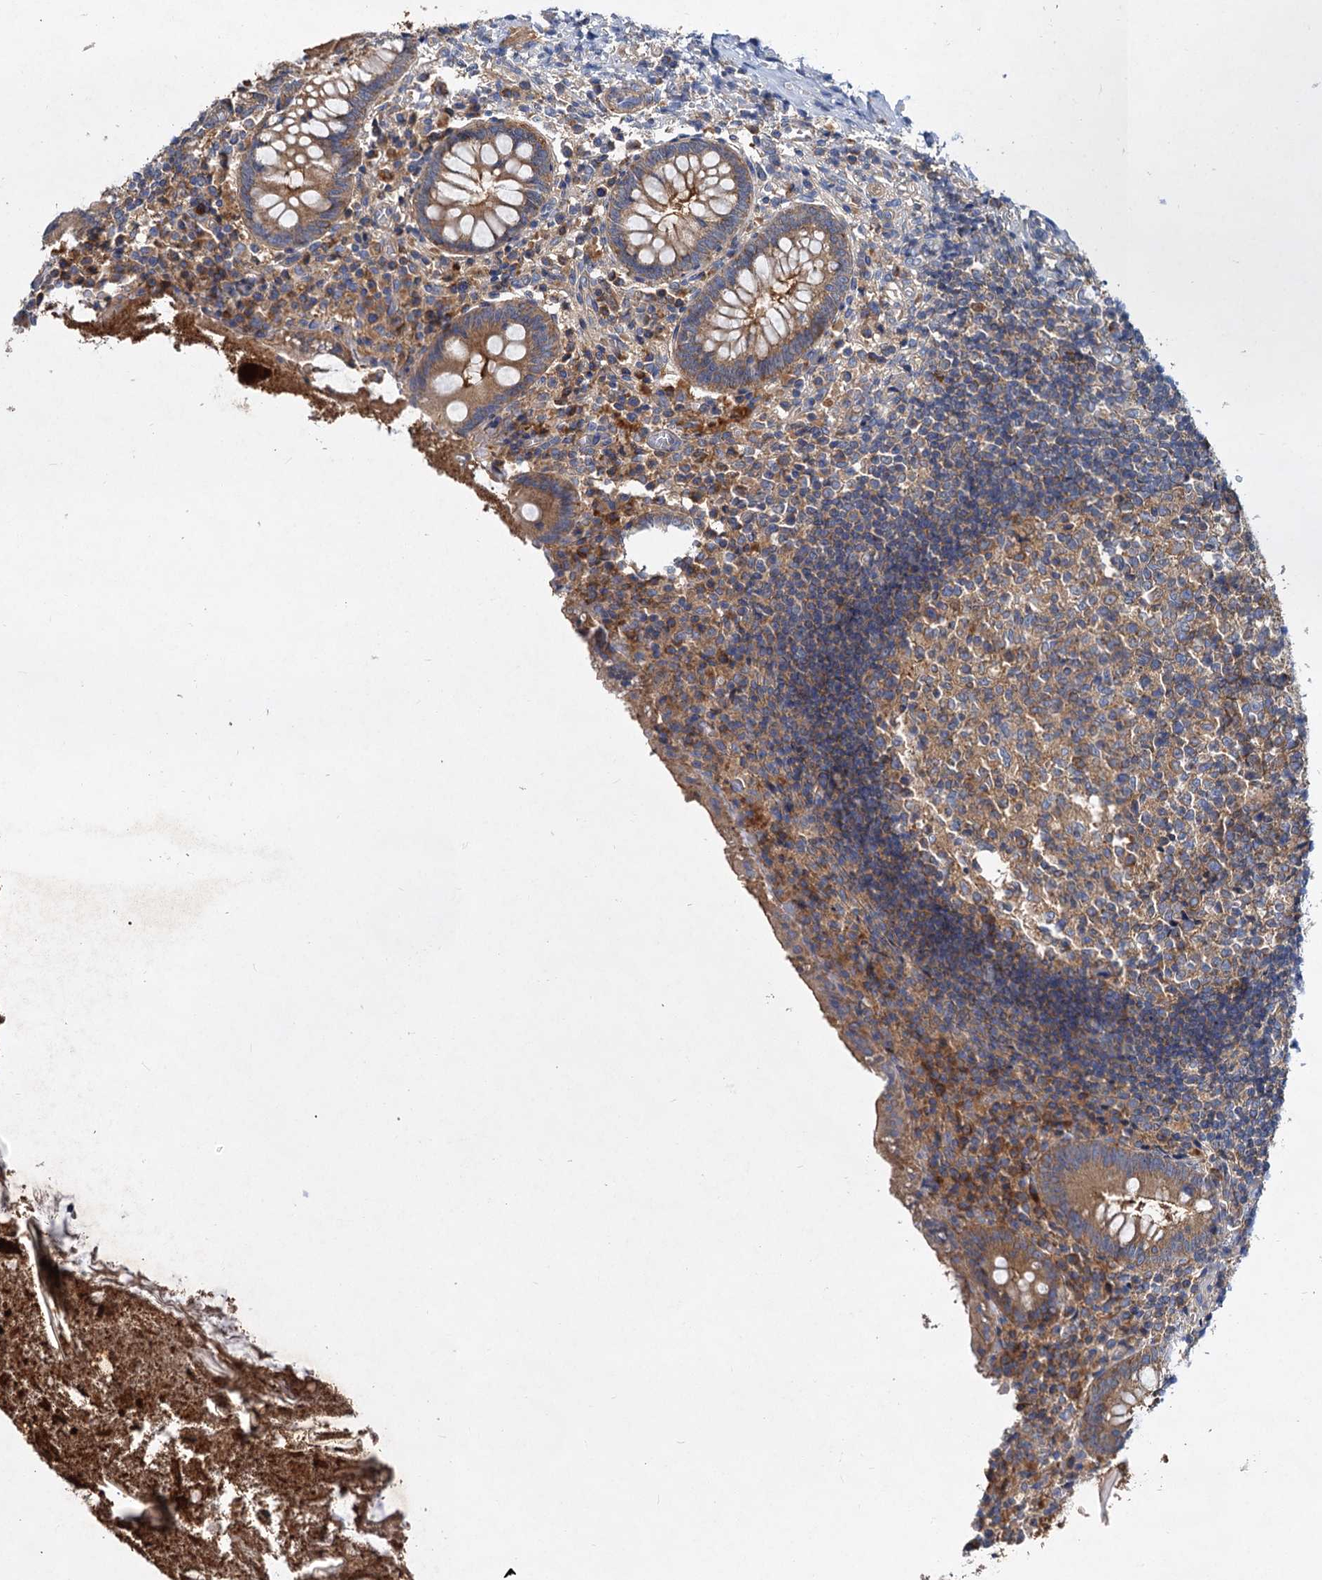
{"staining": {"intensity": "moderate", "quantity": ">75%", "location": "cytoplasmic/membranous"}, "tissue": "appendix", "cell_type": "Glandular cells", "image_type": "normal", "snomed": [{"axis": "morphology", "description": "Normal tissue, NOS"}, {"axis": "topography", "description": "Appendix"}], "caption": "This image exhibits immunohistochemistry (IHC) staining of benign appendix, with medium moderate cytoplasmic/membranous positivity in approximately >75% of glandular cells.", "gene": "ALKBH7", "patient": {"sex": "female", "age": 17}}